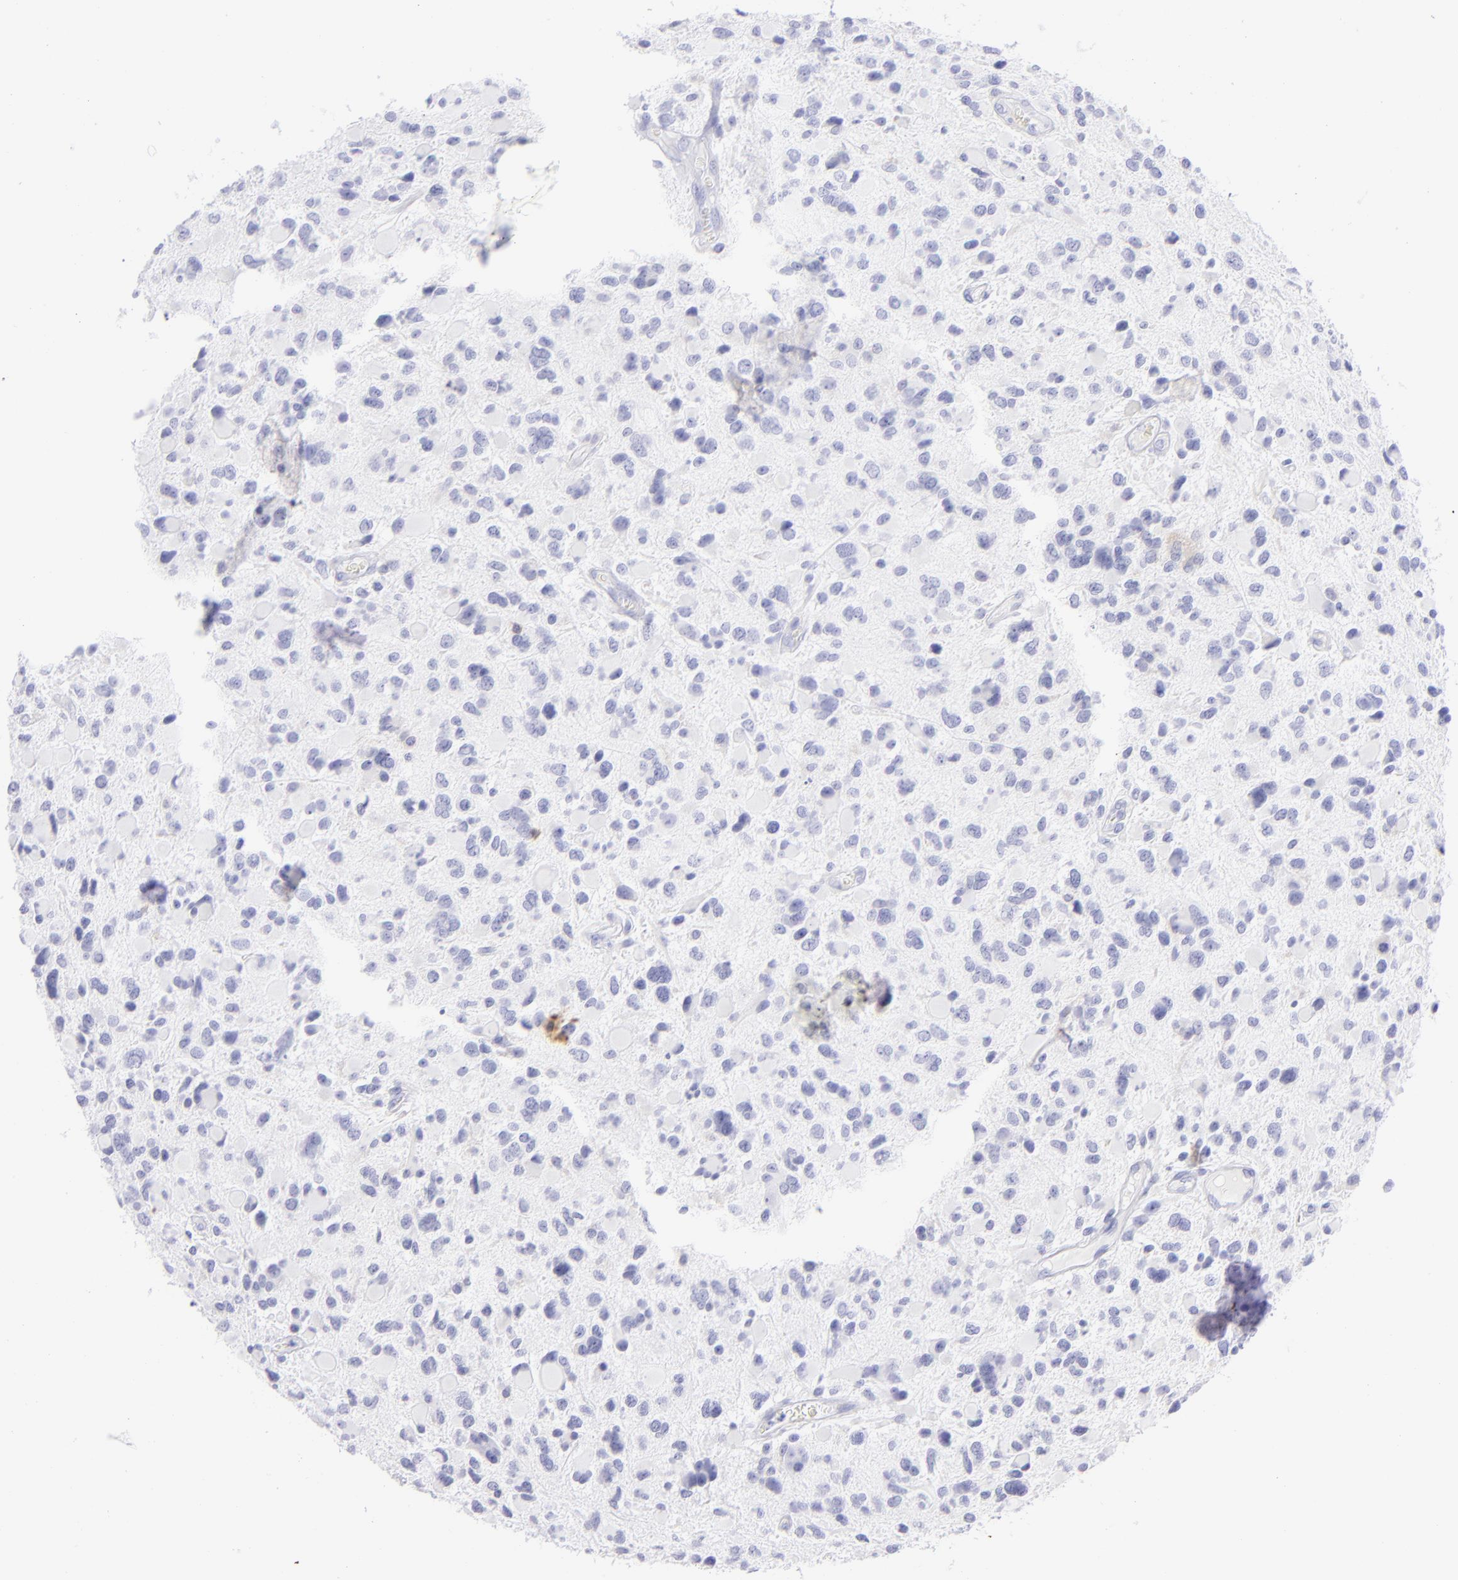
{"staining": {"intensity": "negative", "quantity": "none", "location": "none"}, "tissue": "glioma", "cell_type": "Tumor cells", "image_type": "cancer", "snomed": [{"axis": "morphology", "description": "Glioma, malignant, High grade"}, {"axis": "topography", "description": "Brain"}], "caption": "IHC image of human glioma stained for a protein (brown), which displays no positivity in tumor cells. The staining was performed using DAB (3,3'-diaminobenzidine) to visualize the protein expression in brown, while the nuclei were stained in blue with hematoxylin (Magnification: 20x).", "gene": "CD69", "patient": {"sex": "female", "age": 37}}